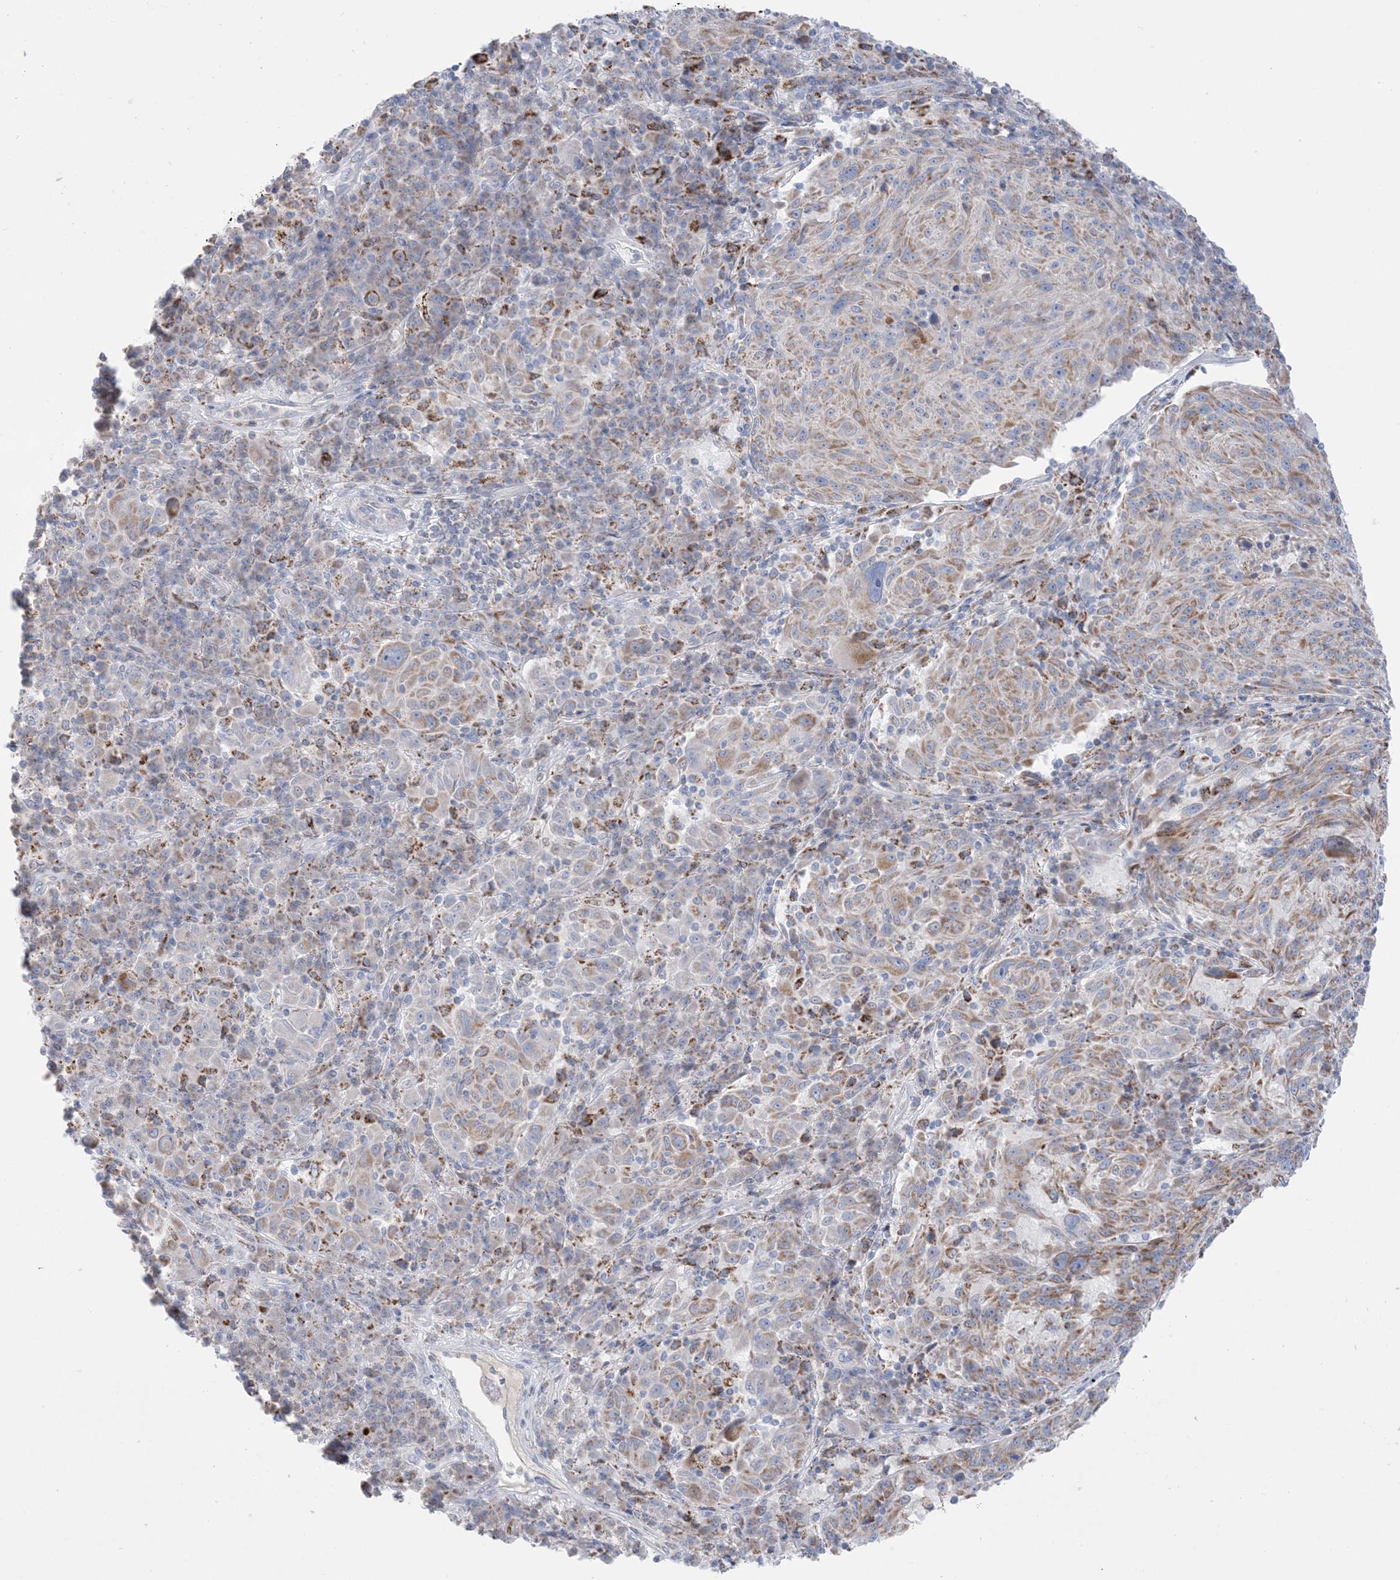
{"staining": {"intensity": "weak", "quantity": ">75%", "location": "cytoplasmic/membranous"}, "tissue": "melanoma", "cell_type": "Tumor cells", "image_type": "cancer", "snomed": [{"axis": "morphology", "description": "Malignant melanoma, NOS"}, {"axis": "topography", "description": "Skin"}], "caption": "Malignant melanoma stained for a protein (brown) exhibits weak cytoplasmic/membranous positive positivity in approximately >75% of tumor cells.", "gene": "KCTD6", "patient": {"sex": "male", "age": 53}}